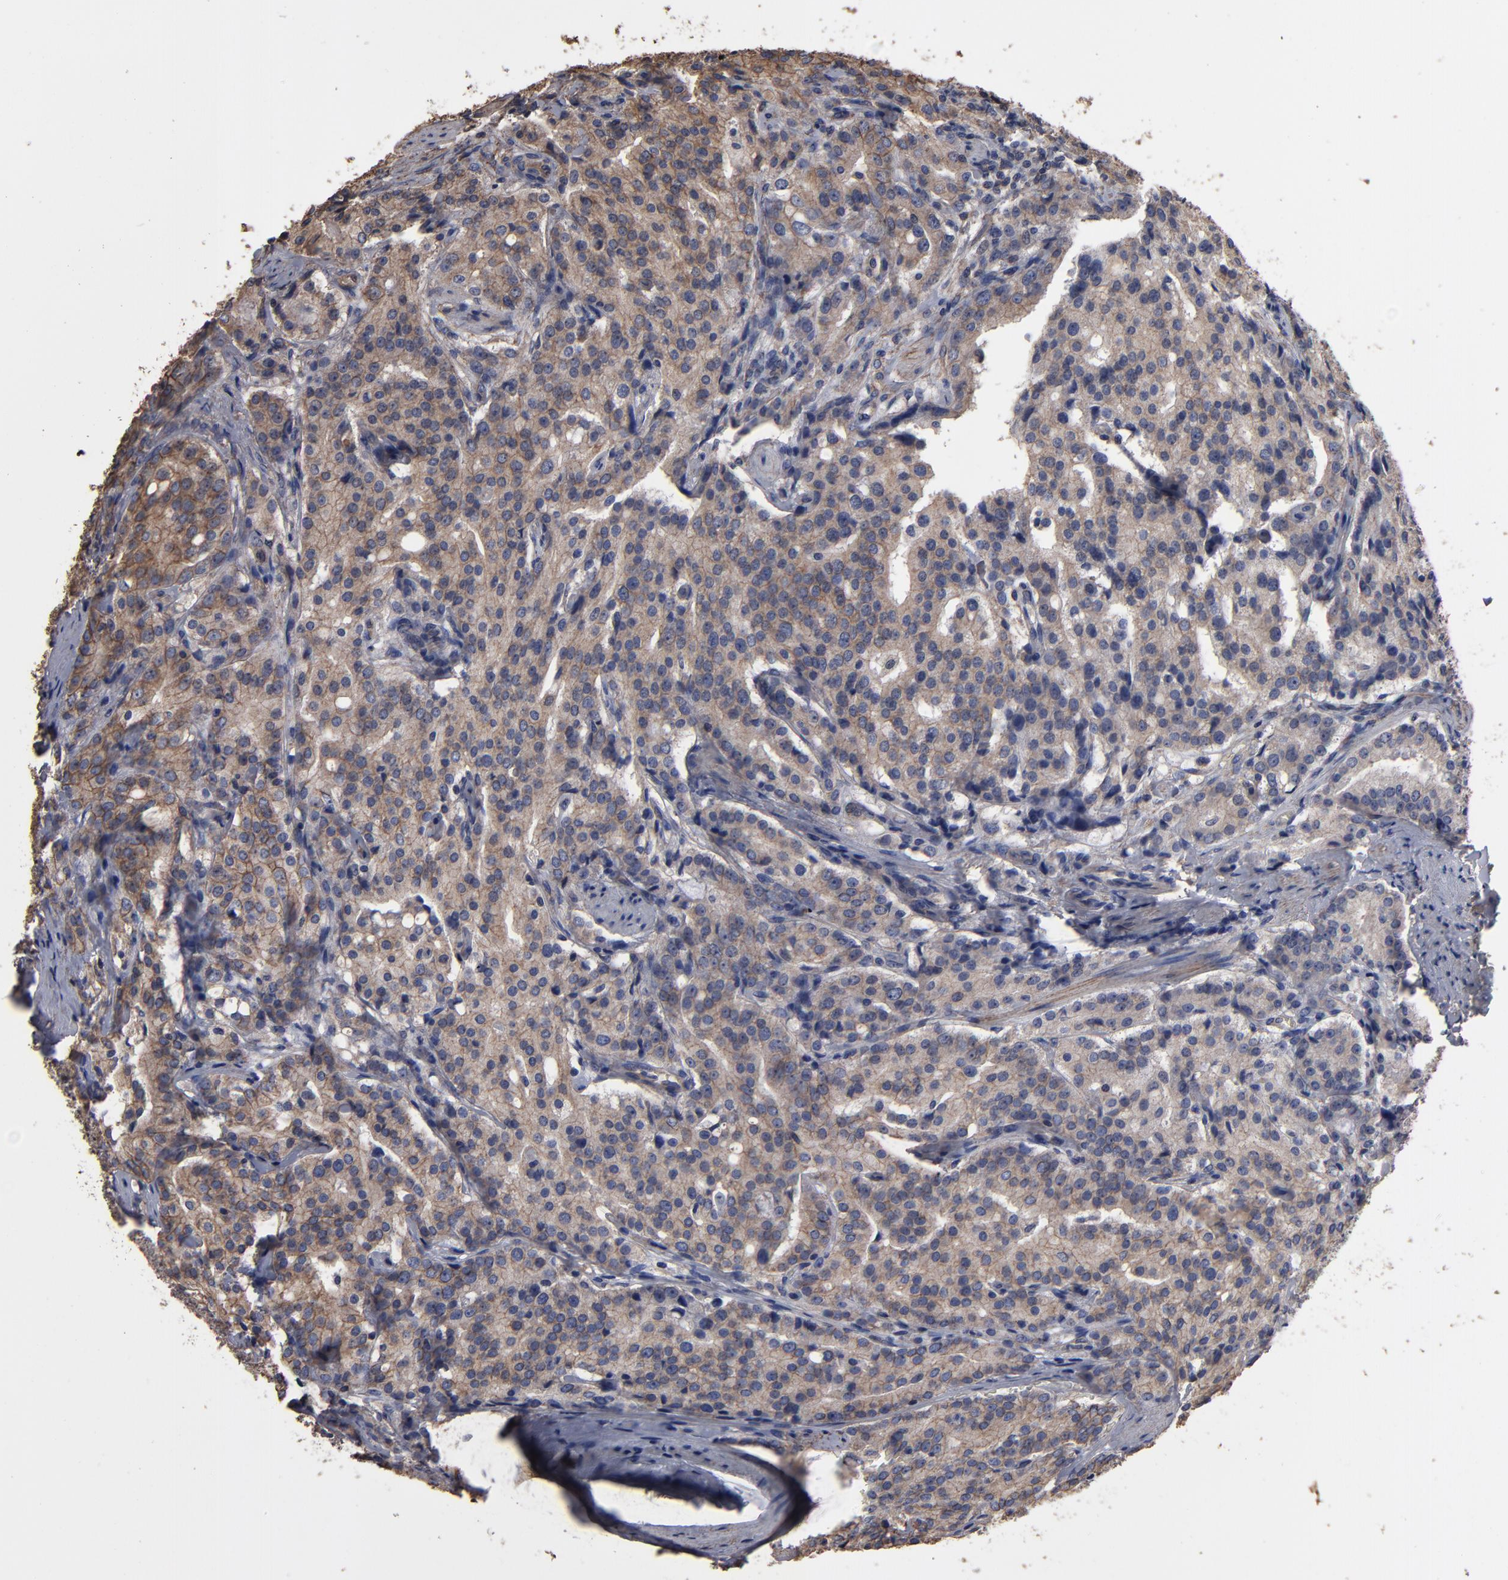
{"staining": {"intensity": "weak", "quantity": ">75%", "location": "cytoplasmic/membranous"}, "tissue": "prostate cancer", "cell_type": "Tumor cells", "image_type": "cancer", "snomed": [{"axis": "morphology", "description": "Adenocarcinoma, Medium grade"}, {"axis": "topography", "description": "Prostate"}], "caption": "Approximately >75% of tumor cells in human adenocarcinoma (medium-grade) (prostate) reveal weak cytoplasmic/membranous protein staining as visualized by brown immunohistochemical staining.", "gene": "DMD", "patient": {"sex": "male", "age": 72}}